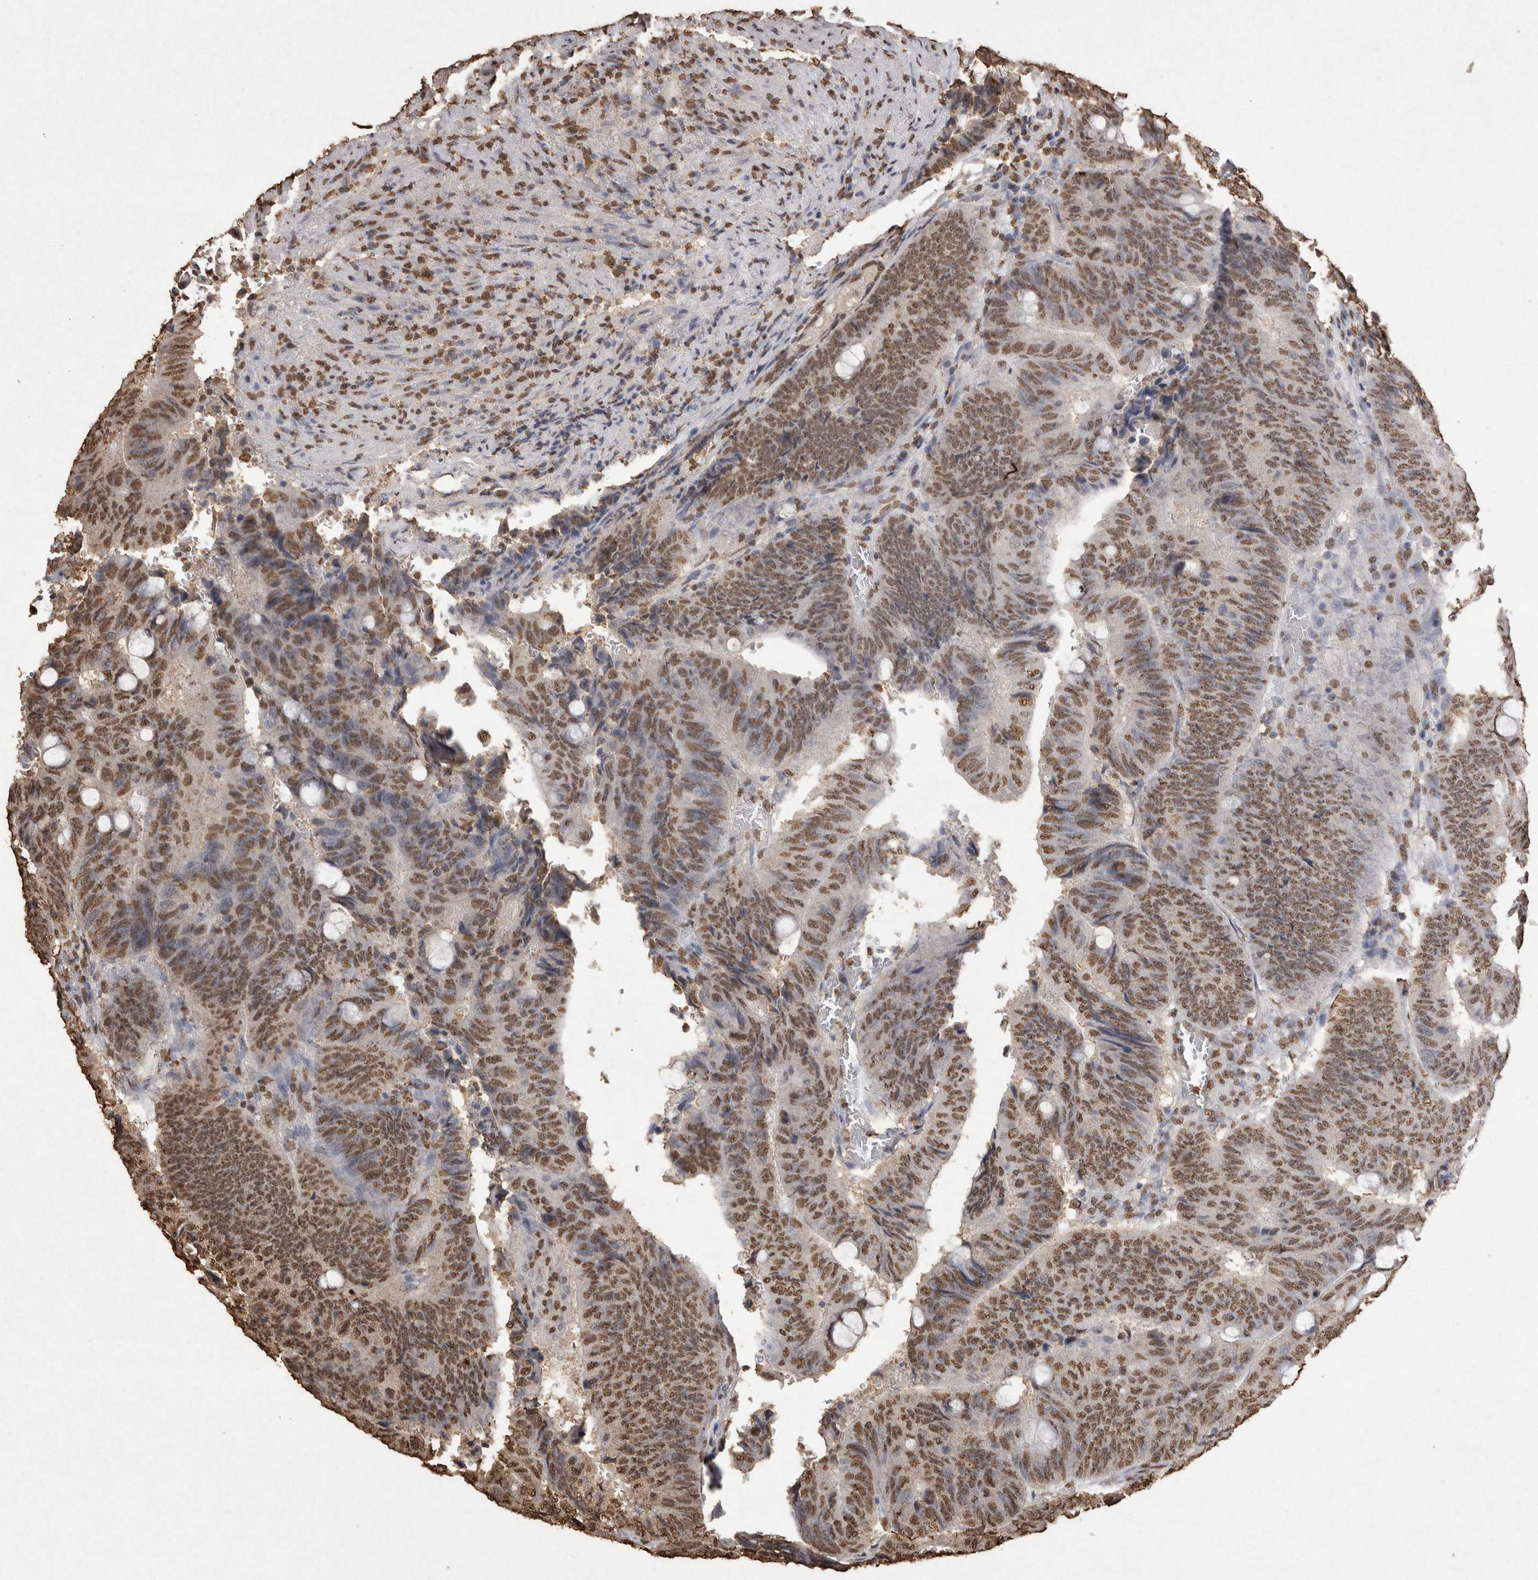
{"staining": {"intensity": "moderate", "quantity": ">75%", "location": "nuclear"}, "tissue": "colorectal cancer", "cell_type": "Tumor cells", "image_type": "cancer", "snomed": [{"axis": "morphology", "description": "Normal tissue, NOS"}, {"axis": "morphology", "description": "Adenocarcinoma, NOS"}, {"axis": "topography", "description": "Rectum"}, {"axis": "topography", "description": "Peripheral nerve tissue"}], "caption": "IHC staining of colorectal adenocarcinoma, which reveals medium levels of moderate nuclear positivity in approximately >75% of tumor cells indicating moderate nuclear protein staining. The staining was performed using DAB (3,3'-diaminobenzidine) (brown) for protein detection and nuclei were counterstained in hematoxylin (blue).", "gene": "POU5F1", "patient": {"sex": "male", "age": 92}}